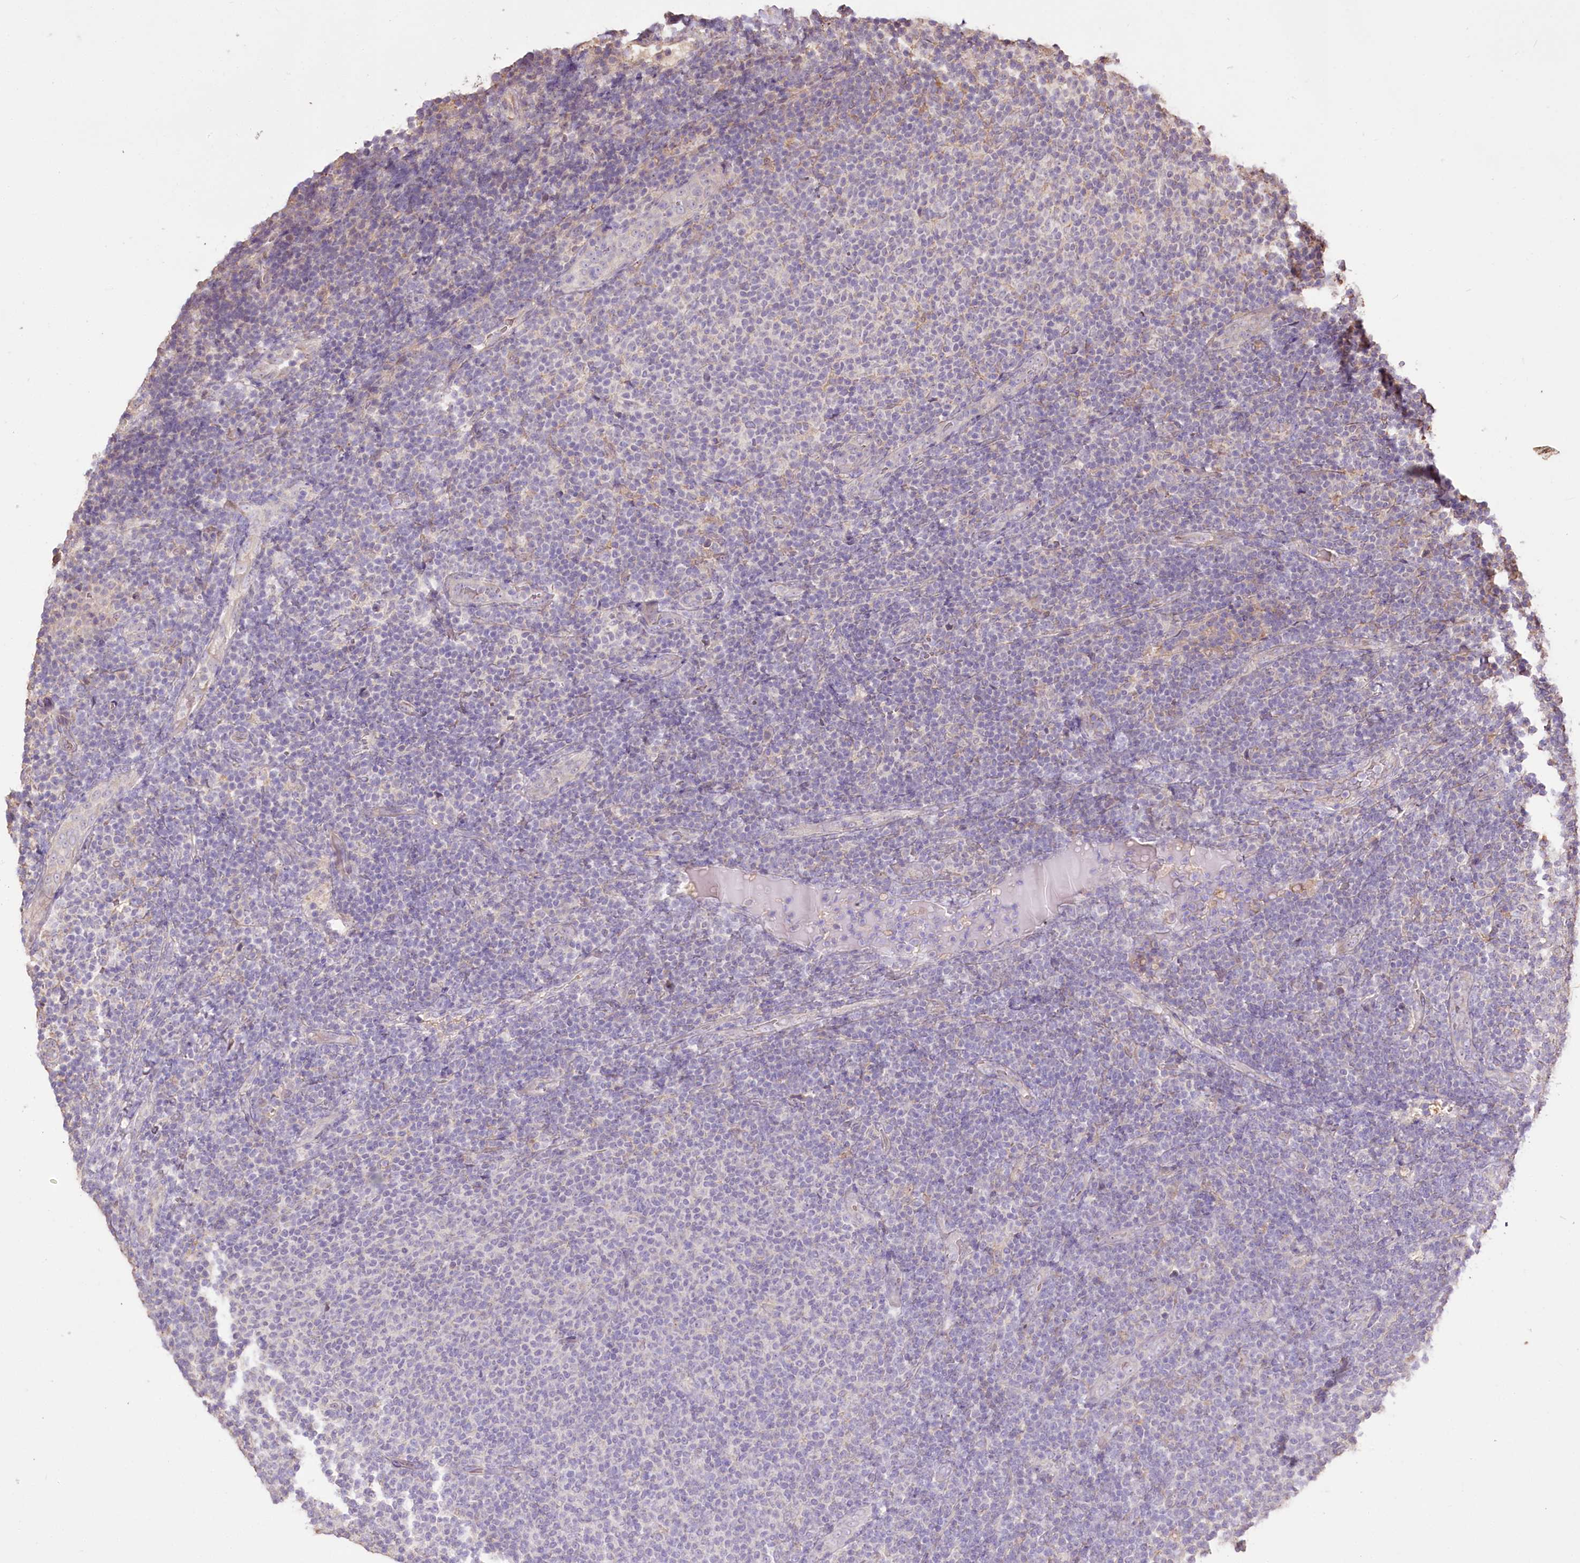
{"staining": {"intensity": "negative", "quantity": "none", "location": "none"}, "tissue": "lymphoma", "cell_type": "Tumor cells", "image_type": "cancer", "snomed": [{"axis": "morphology", "description": "Malignant lymphoma, non-Hodgkin's type, Low grade"}, {"axis": "topography", "description": "Lymph node"}], "caption": "Tumor cells are negative for protein expression in human lymphoma.", "gene": "R3HDM2", "patient": {"sex": "male", "age": 66}}